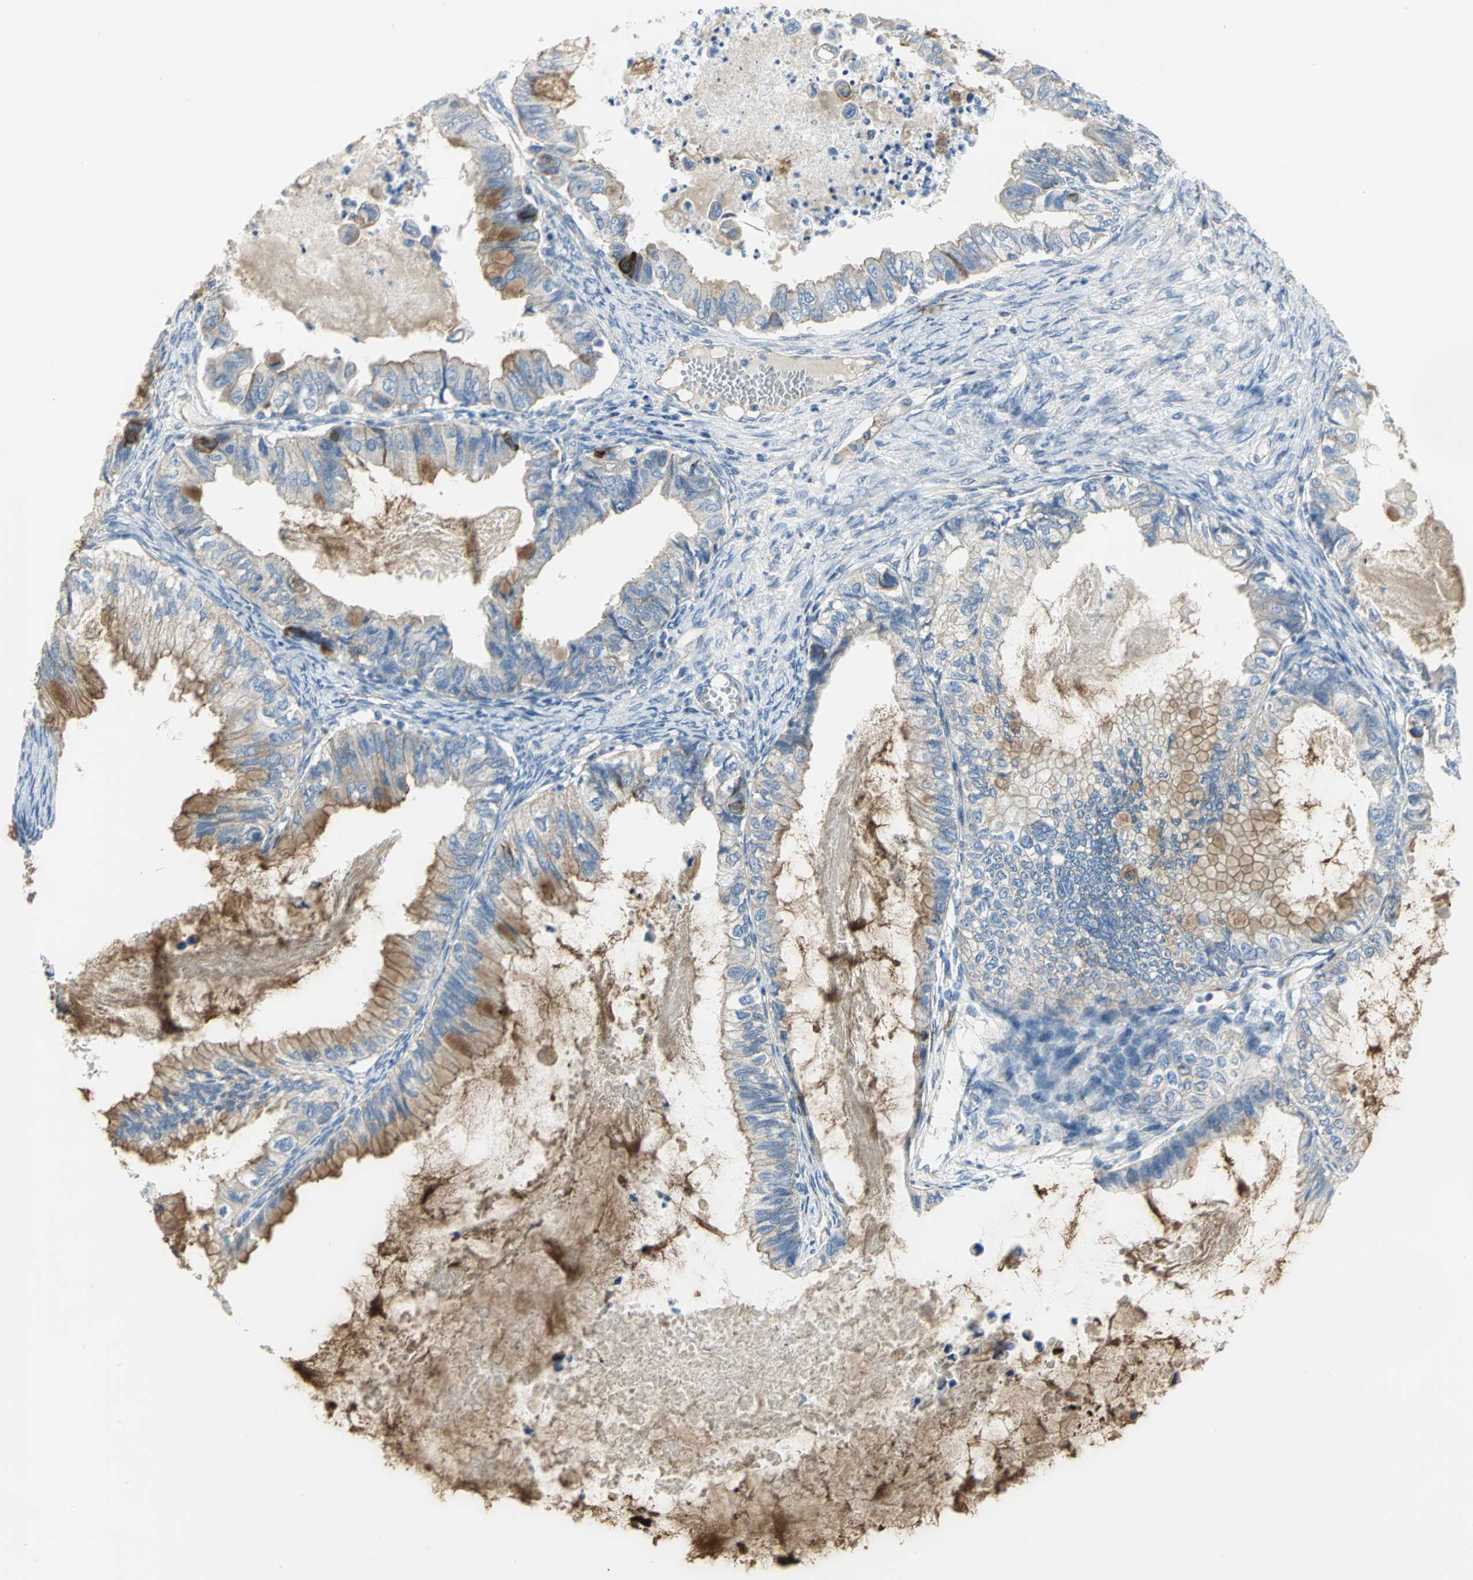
{"staining": {"intensity": "moderate", "quantity": ">75%", "location": "cytoplasmic/membranous"}, "tissue": "ovarian cancer", "cell_type": "Tumor cells", "image_type": "cancer", "snomed": [{"axis": "morphology", "description": "Cystadenocarcinoma, mucinous, NOS"}, {"axis": "topography", "description": "Ovary"}], "caption": "An immunohistochemistry (IHC) photomicrograph of neoplastic tissue is shown. Protein staining in brown highlights moderate cytoplasmic/membranous positivity in mucinous cystadenocarcinoma (ovarian) within tumor cells. (Brightfield microscopy of DAB IHC at high magnification).", "gene": "HTR1F", "patient": {"sex": "female", "age": 80}}